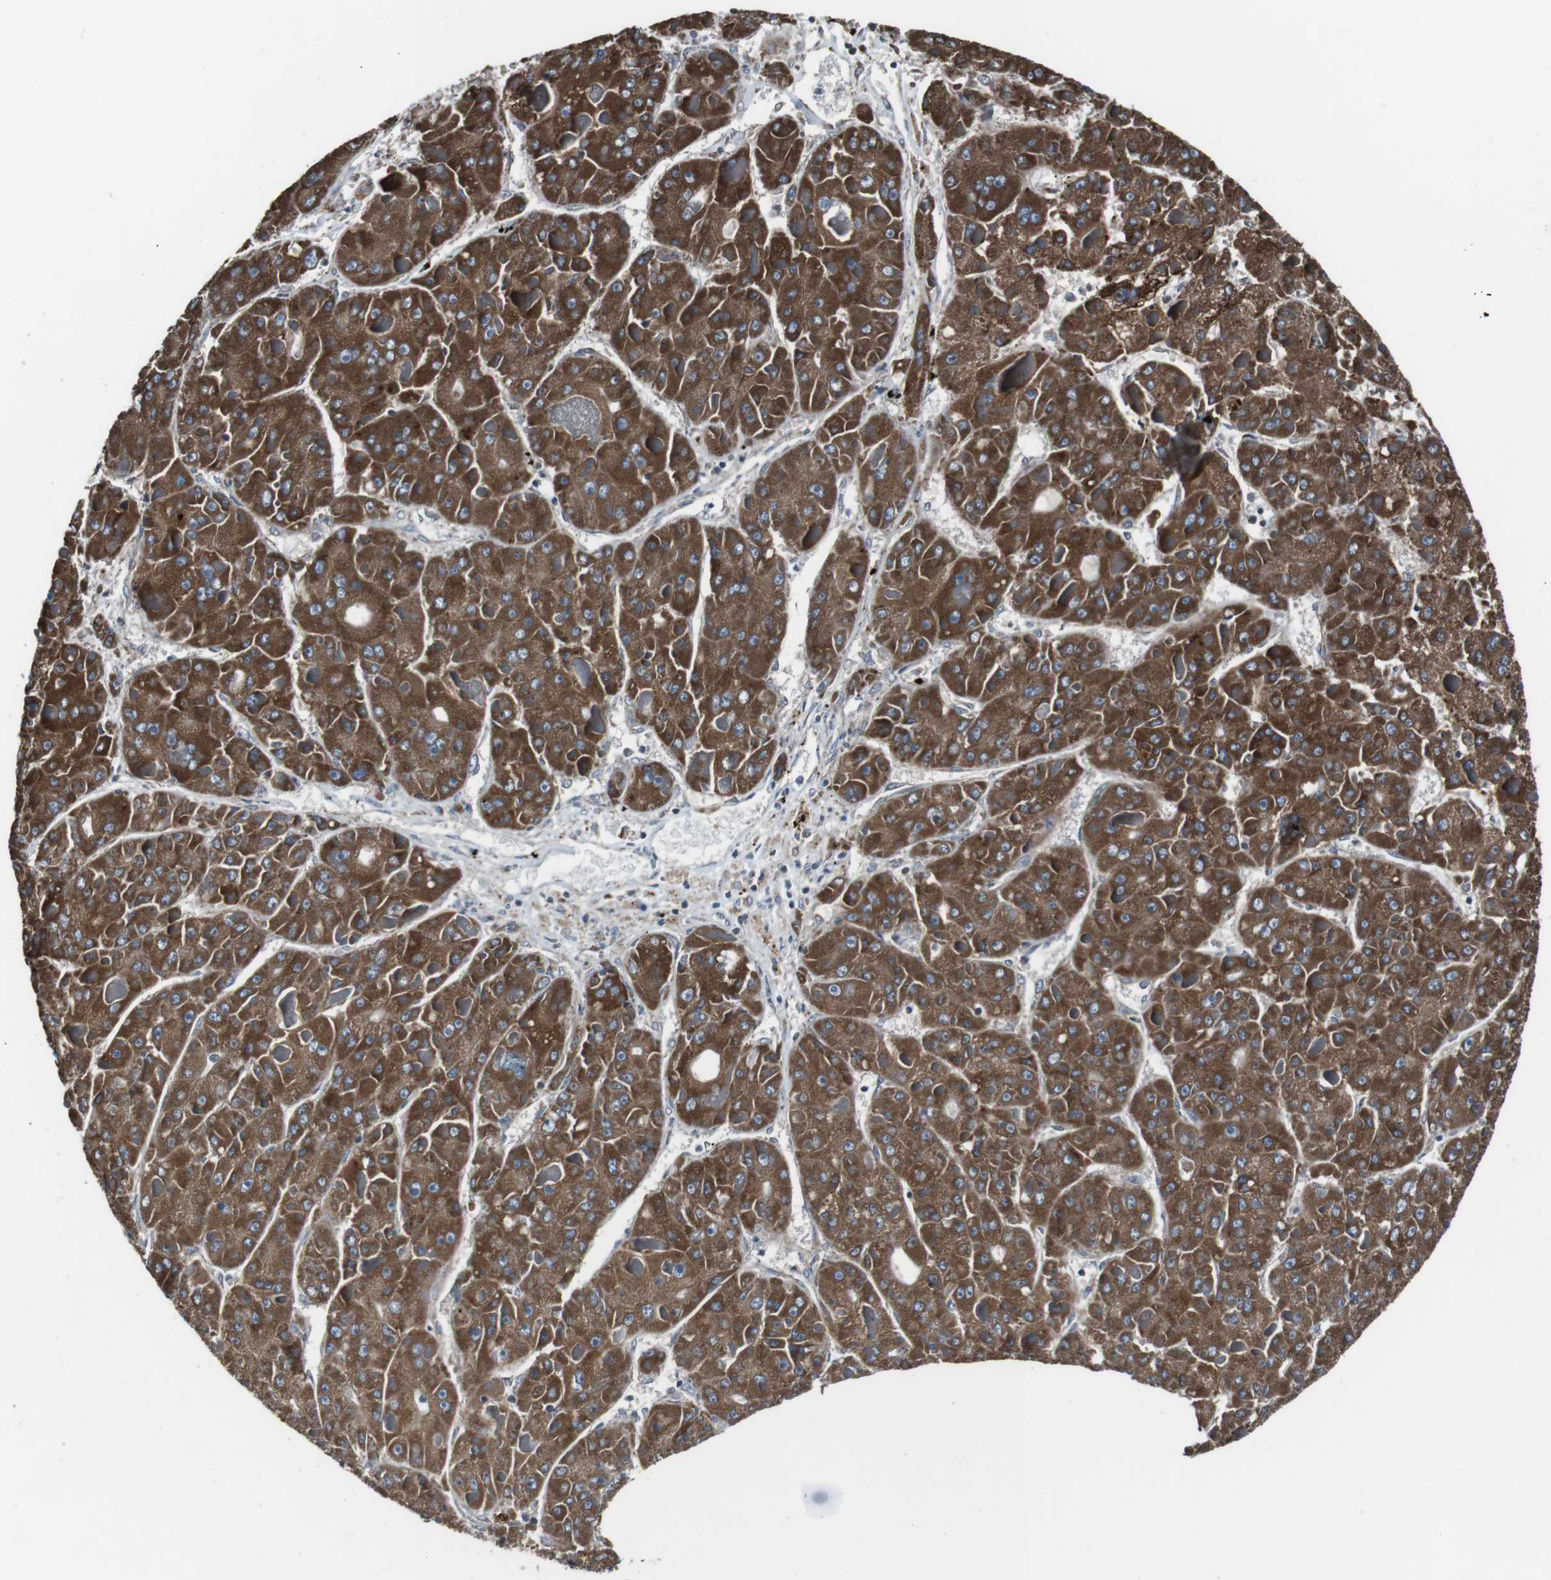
{"staining": {"intensity": "strong", "quantity": ">75%", "location": "cytoplasmic/membranous"}, "tissue": "liver cancer", "cell_type": "Tumor cells", "image_type": "cancer", "snomed": [{"axis": "morphology", "description": "Carcinoma, Hepatocellular, NOS"}, {"axis": "topography", "description": "Liver"}], "caption": "Hepatocellular carcinoma (liver) stained with a protein marker exhibits strong staining in tumor cells.", "gene": "CISD2", "patient": {"sex": "female", "age": 73}}